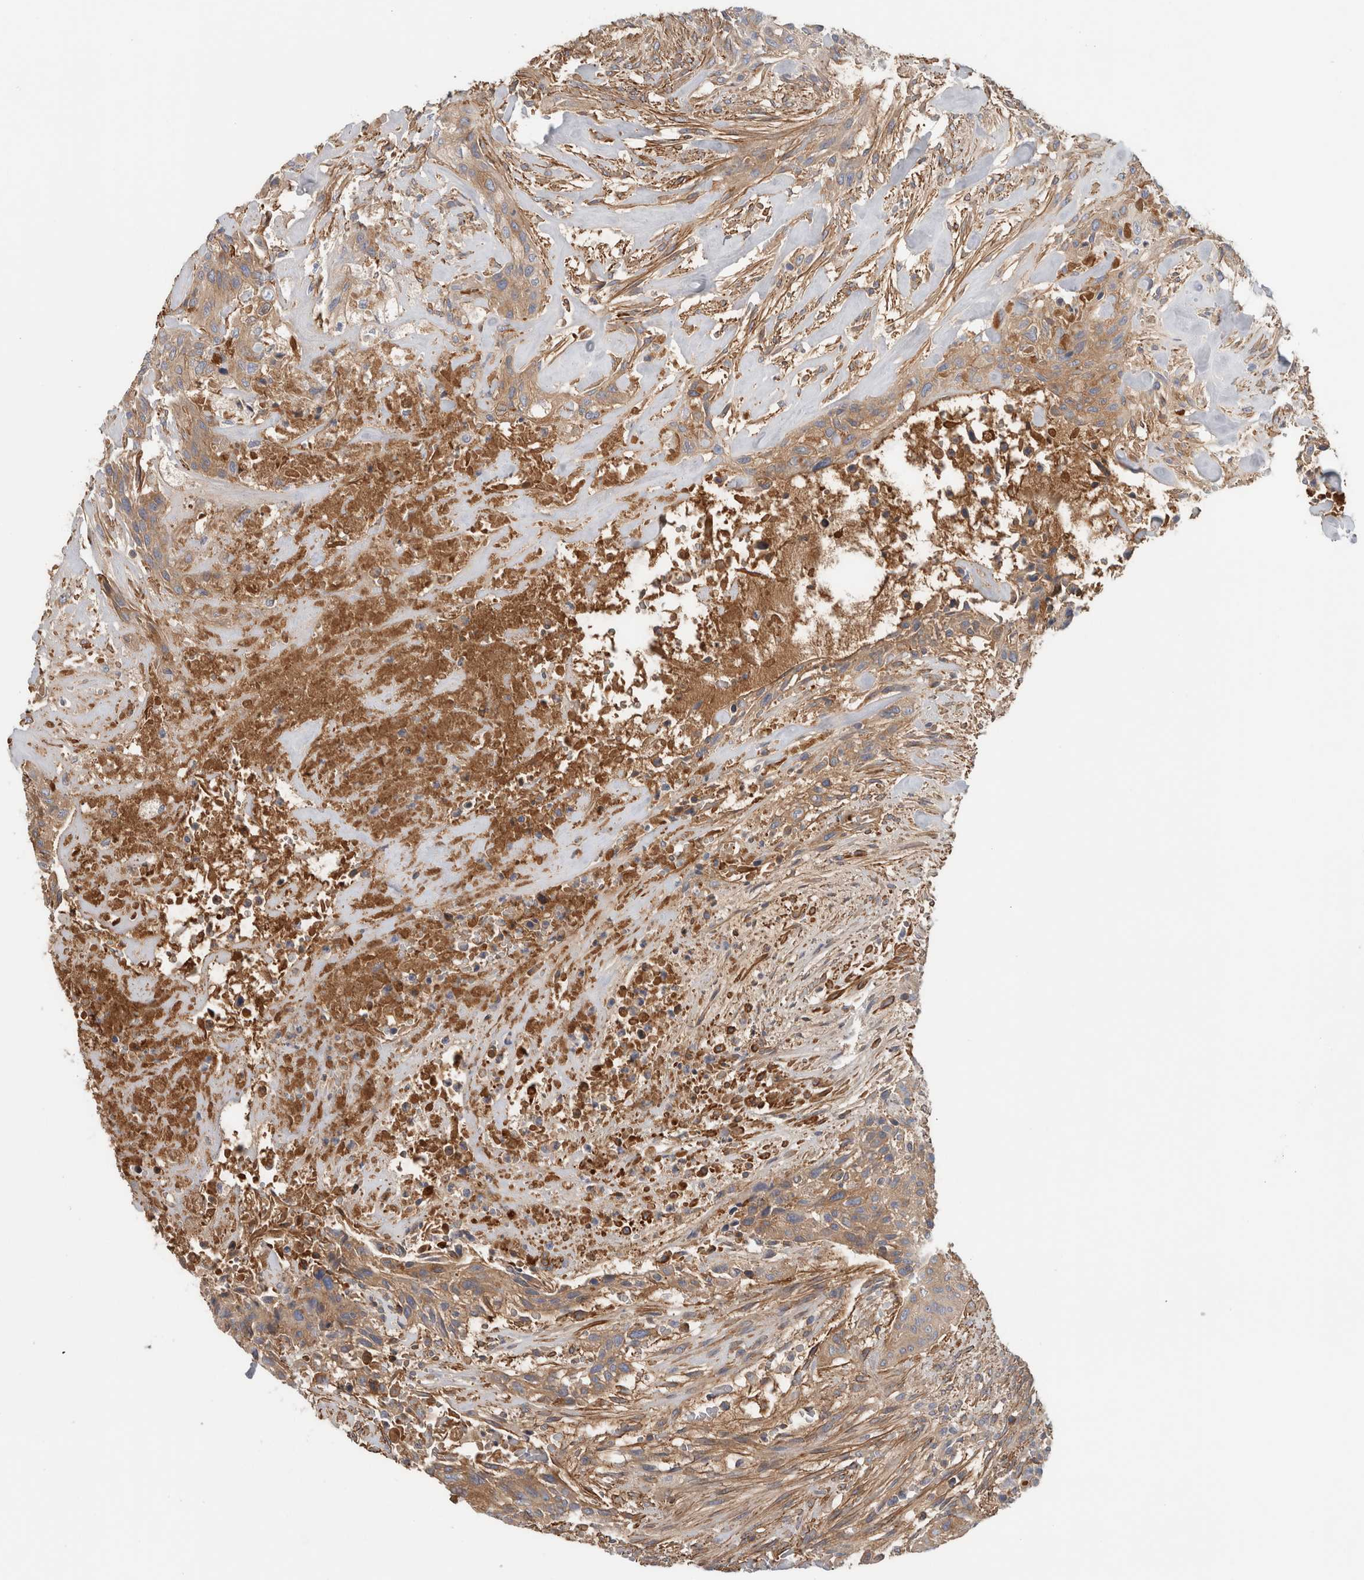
{"staining": {"intensity": "moderate", "quantity": ">75%", "location": "cytoplasmic/membranous"}, "tissue": "urothelial cancer", "cell_type": "Tumor cells", "image_type": "cancer", "snomed": [{"axis": "morphology", "description": "Urothelial carcinoma, High grade"}, {"axis": "topography", "description": "Urinary bladder"}], "caption": "Human high-grade urothelial carcinoma stained with a brown dye exhibits moderate cytoplasmic/membranous positive expression in about >75% of tumor cells.", "gene": "CFI", "patient": {"sex": "male", "age": 35}}